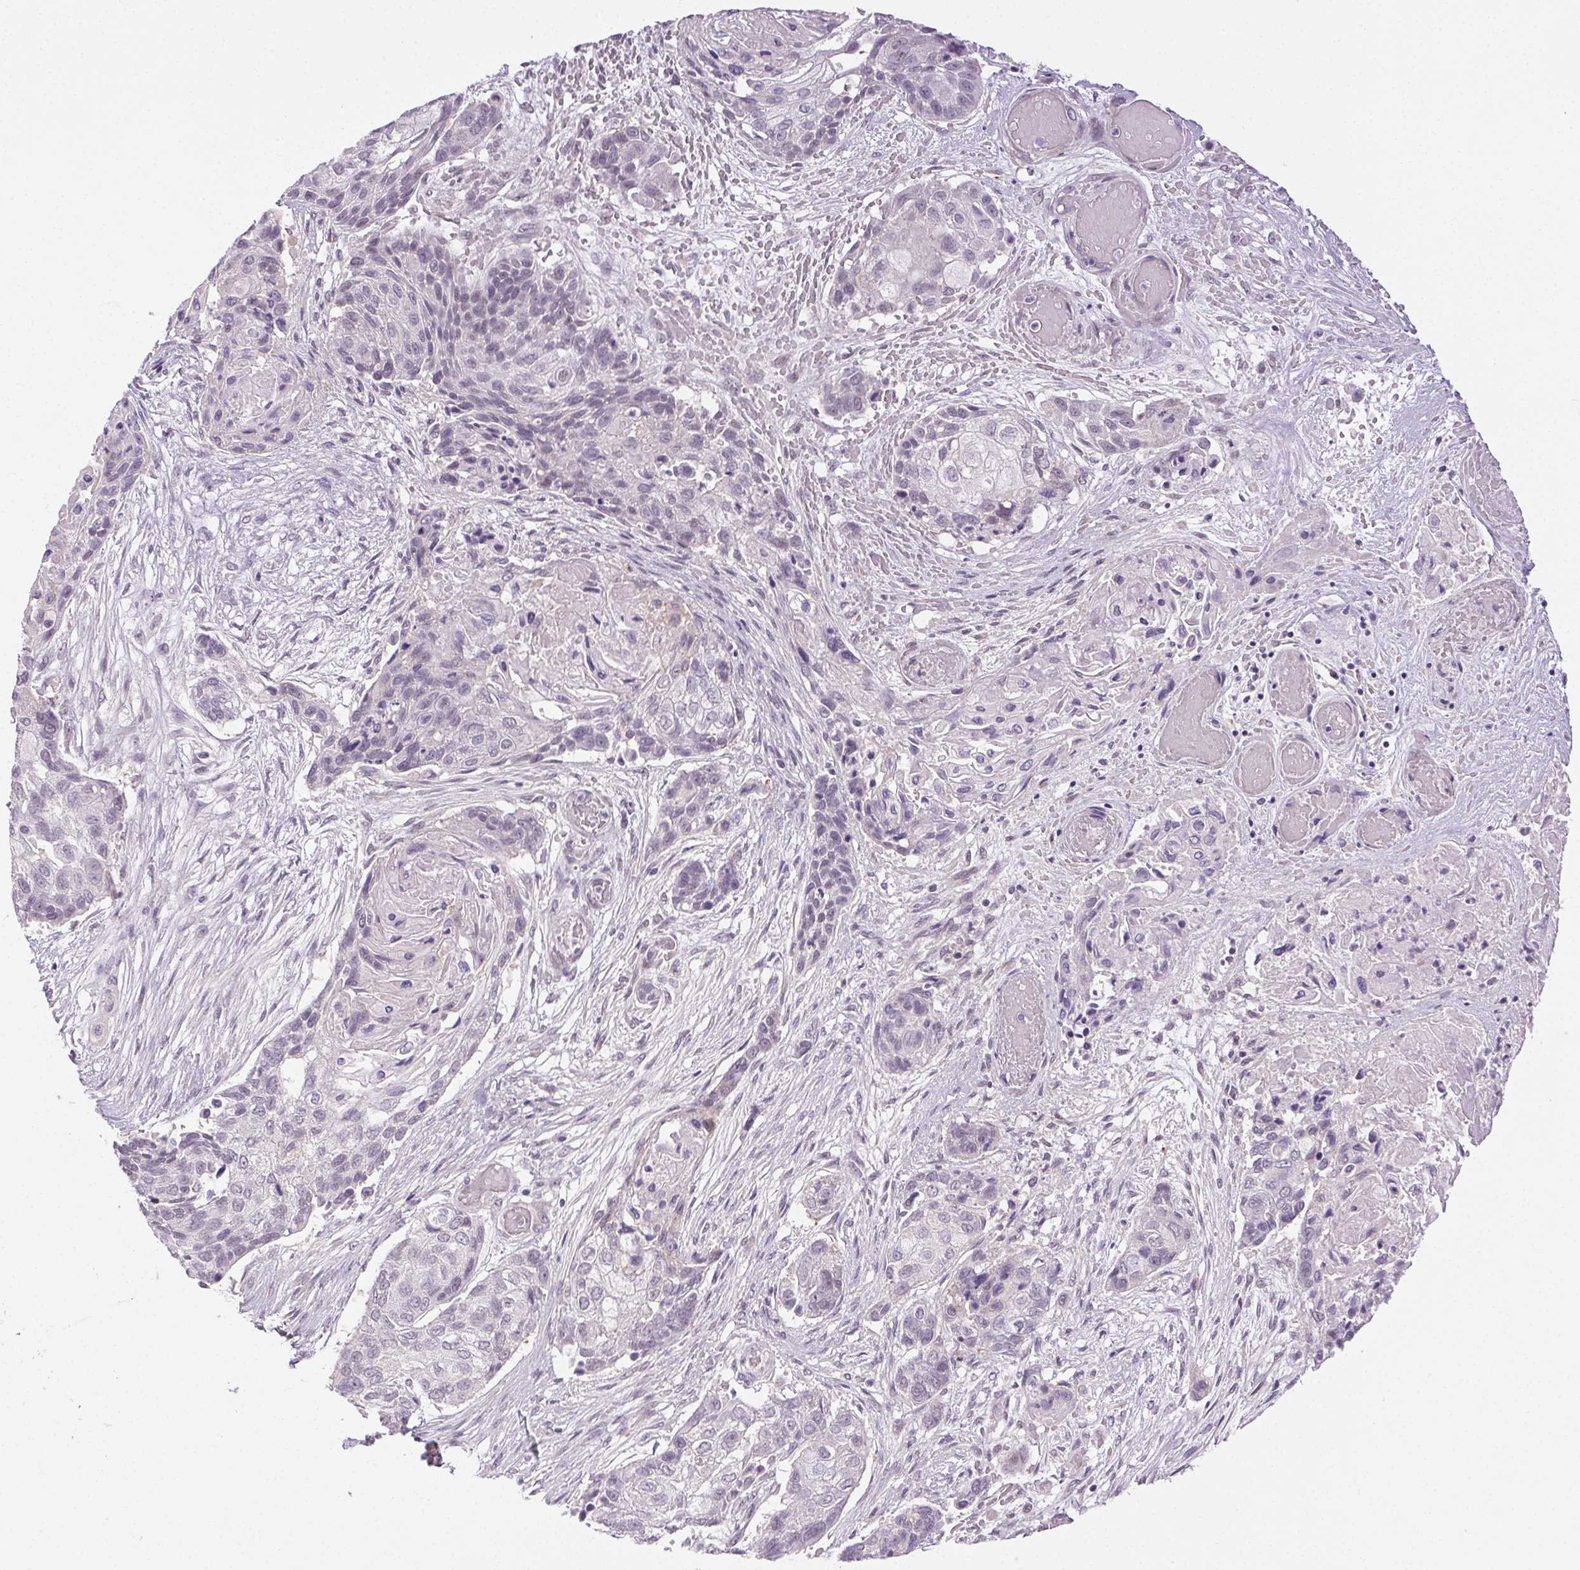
{"staining": {"intensity": "negative", "quantity": "none", "location": "none"}, "tissue": "lung cancer", "cell_type": "Tumor cells", "image_type": "cancer", "snomed": [{"axis": "morphology", "description": "Squamous cell carcinoma, NOS"}, {"axis": "topography", "description": "Lung"}], "caption": "Immunohistochemistry histopathology image of lung cancer (squamous cell carcinoma) stained for a protein (brown), which shows no staining in tumor cells.", "gene": "FAM168A", "patient": {"sex": "male", "age": 69}}